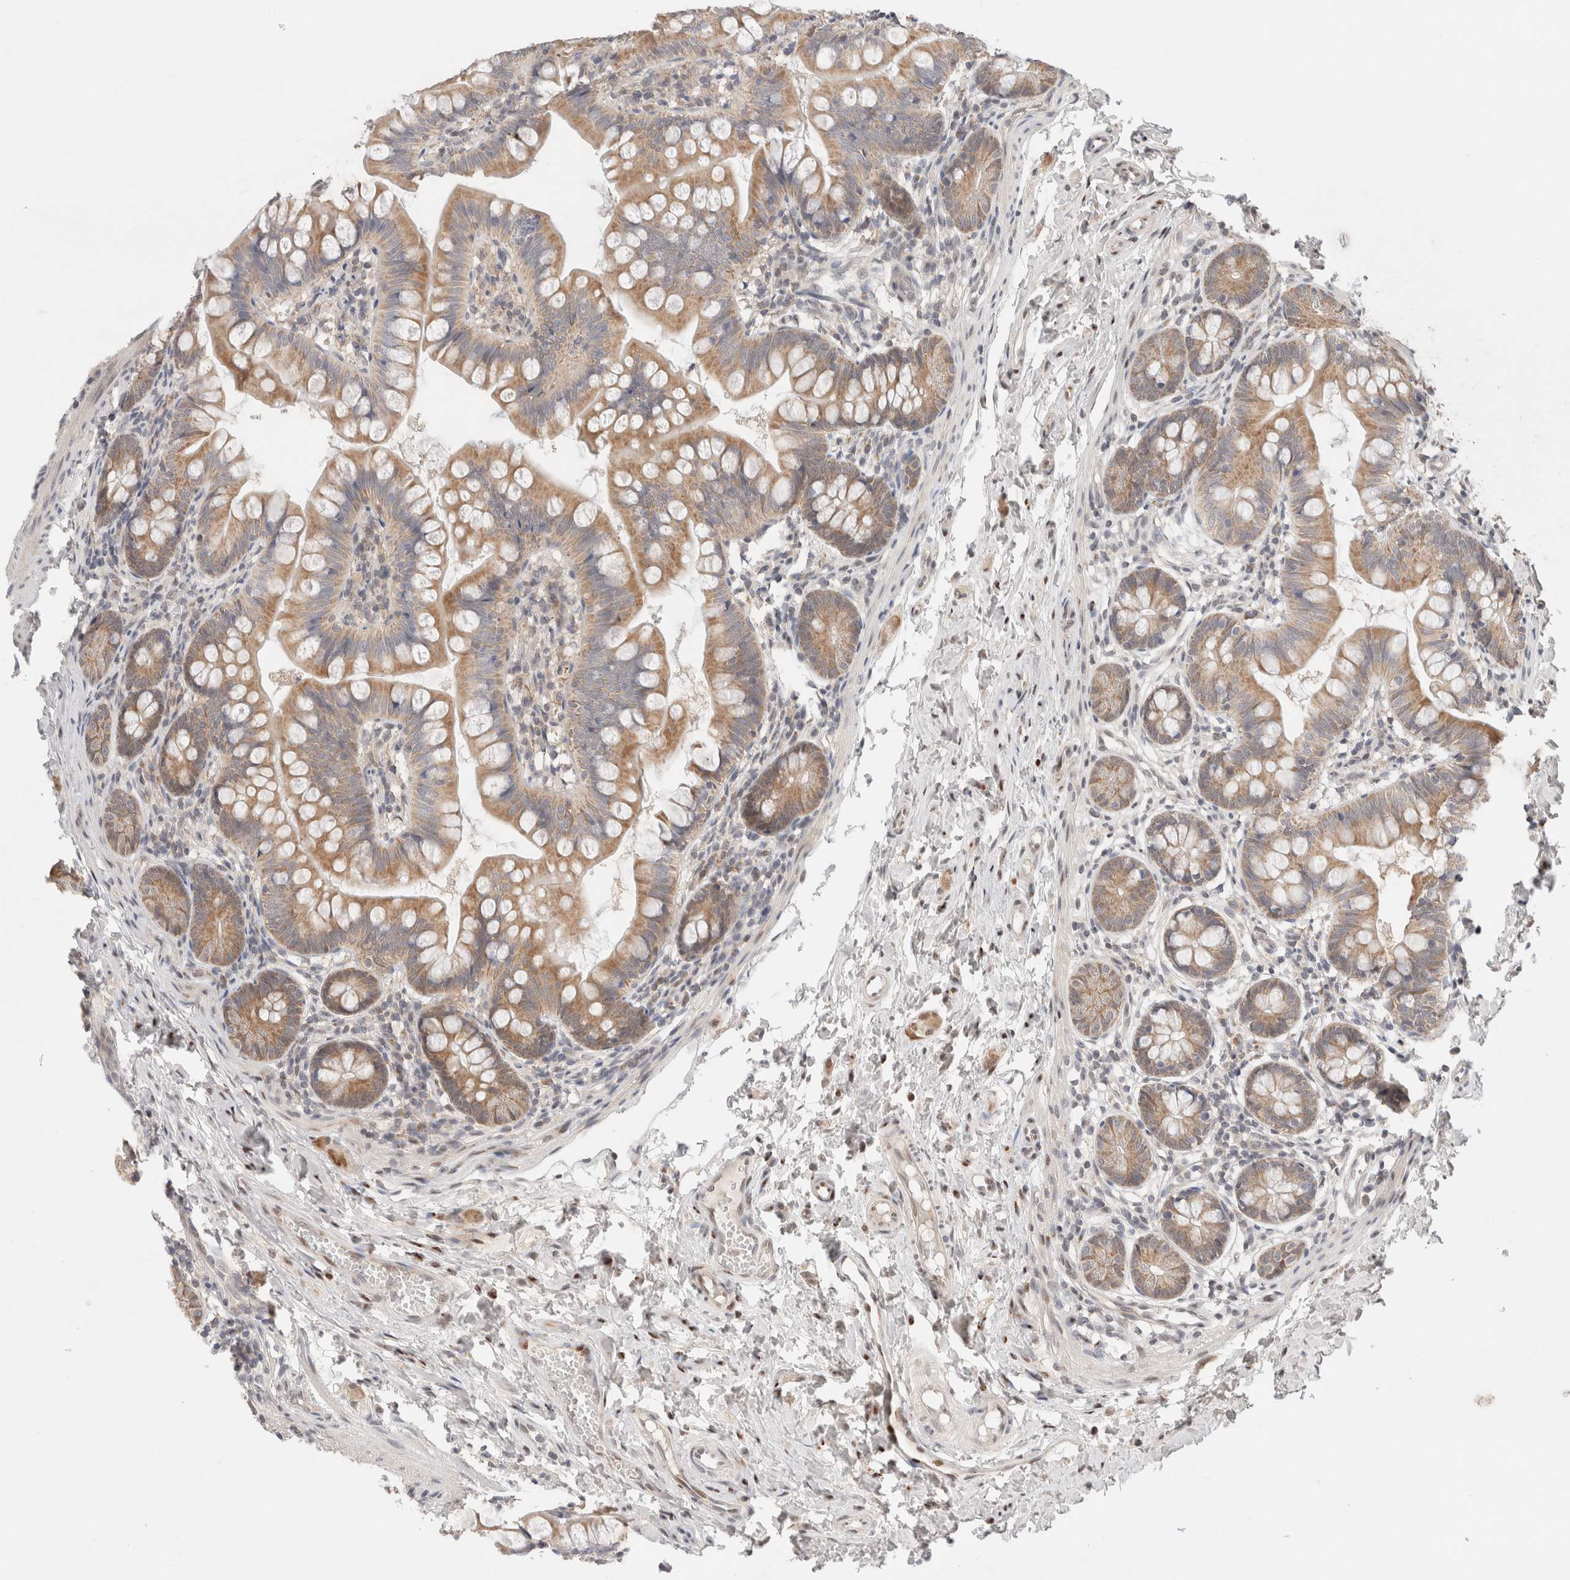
{"staining": {"intensity": "moderate", "quantity": ">75%", "location": "cytoplasmic/membranous"}, "tissue": "small intestine", "cell_type": "Glandular cells", "image_type": "normal", "snomed": [{"axis": "morphology", "description": "Normal tissue, NOS"}, {"axis": "topography", "description": "Small intestine"}], "caption": "Small intestine stained with DAB immunohistochemistry reveals medium levels of moderate cytoplasmic/membranous staining in about >75% of glandular cells. Nuclei are stained in blue.", "gene": "ERI3", "patient": {"sex": "male", "age": 7}}